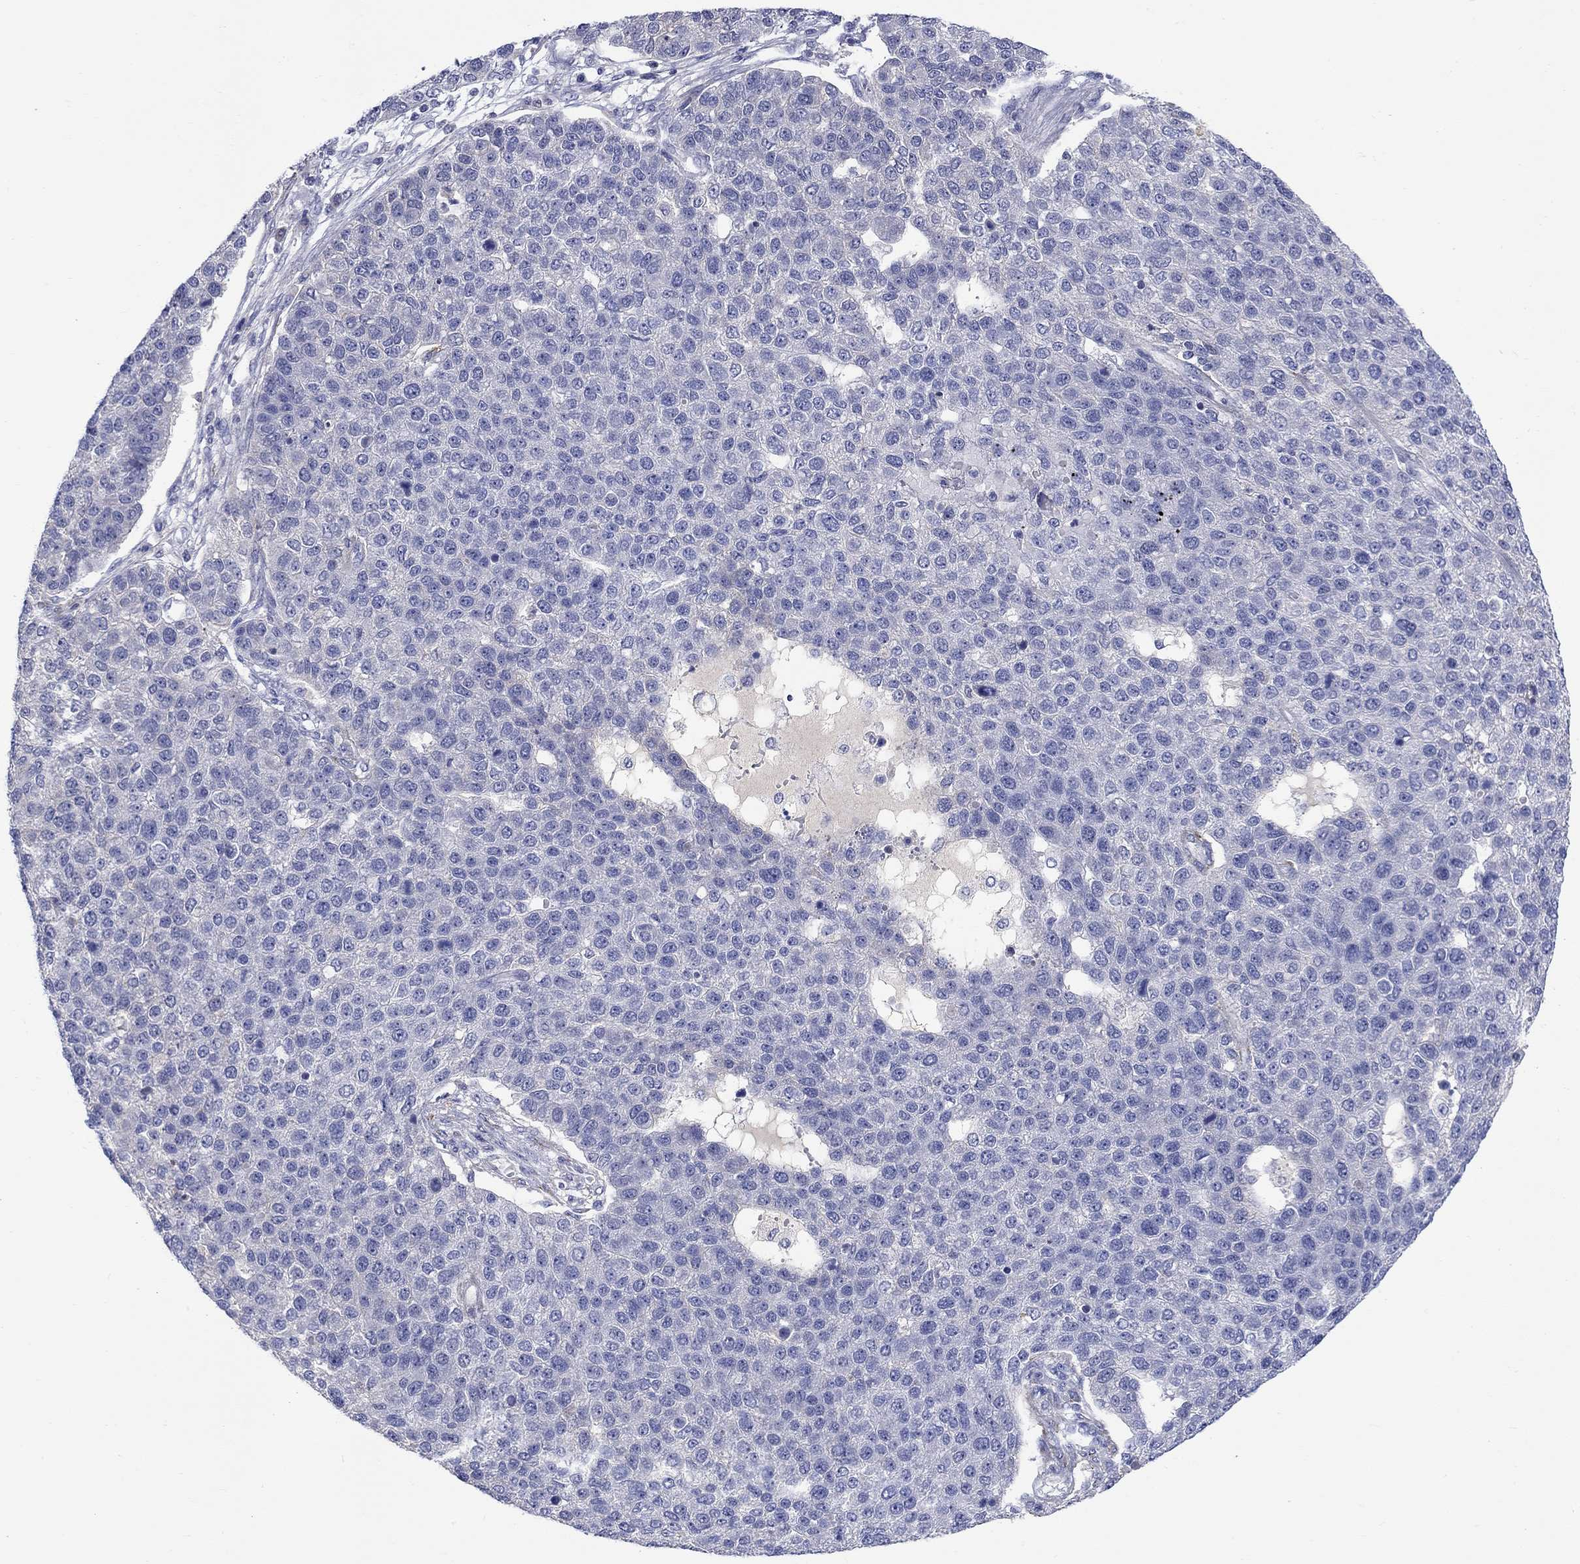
{"staining": {"intensity": "negative", "quantity": "none", "location": "none"}, "tissue": "pancreatic cancer", "cell_type": "Tumor cells", "image_type": "cancer", "snomed": [{"axis": "morphology", "description": "Adenocarcinoma, NOS"}, {"axis": "topography", "description": "Pancreas"}], "caption": "The micrograph displays no staining of tumor cells in pancreatic adenocarcinoma.", "gene": "SLC30A3", "patient": {"sex": "female", "age": 61}}